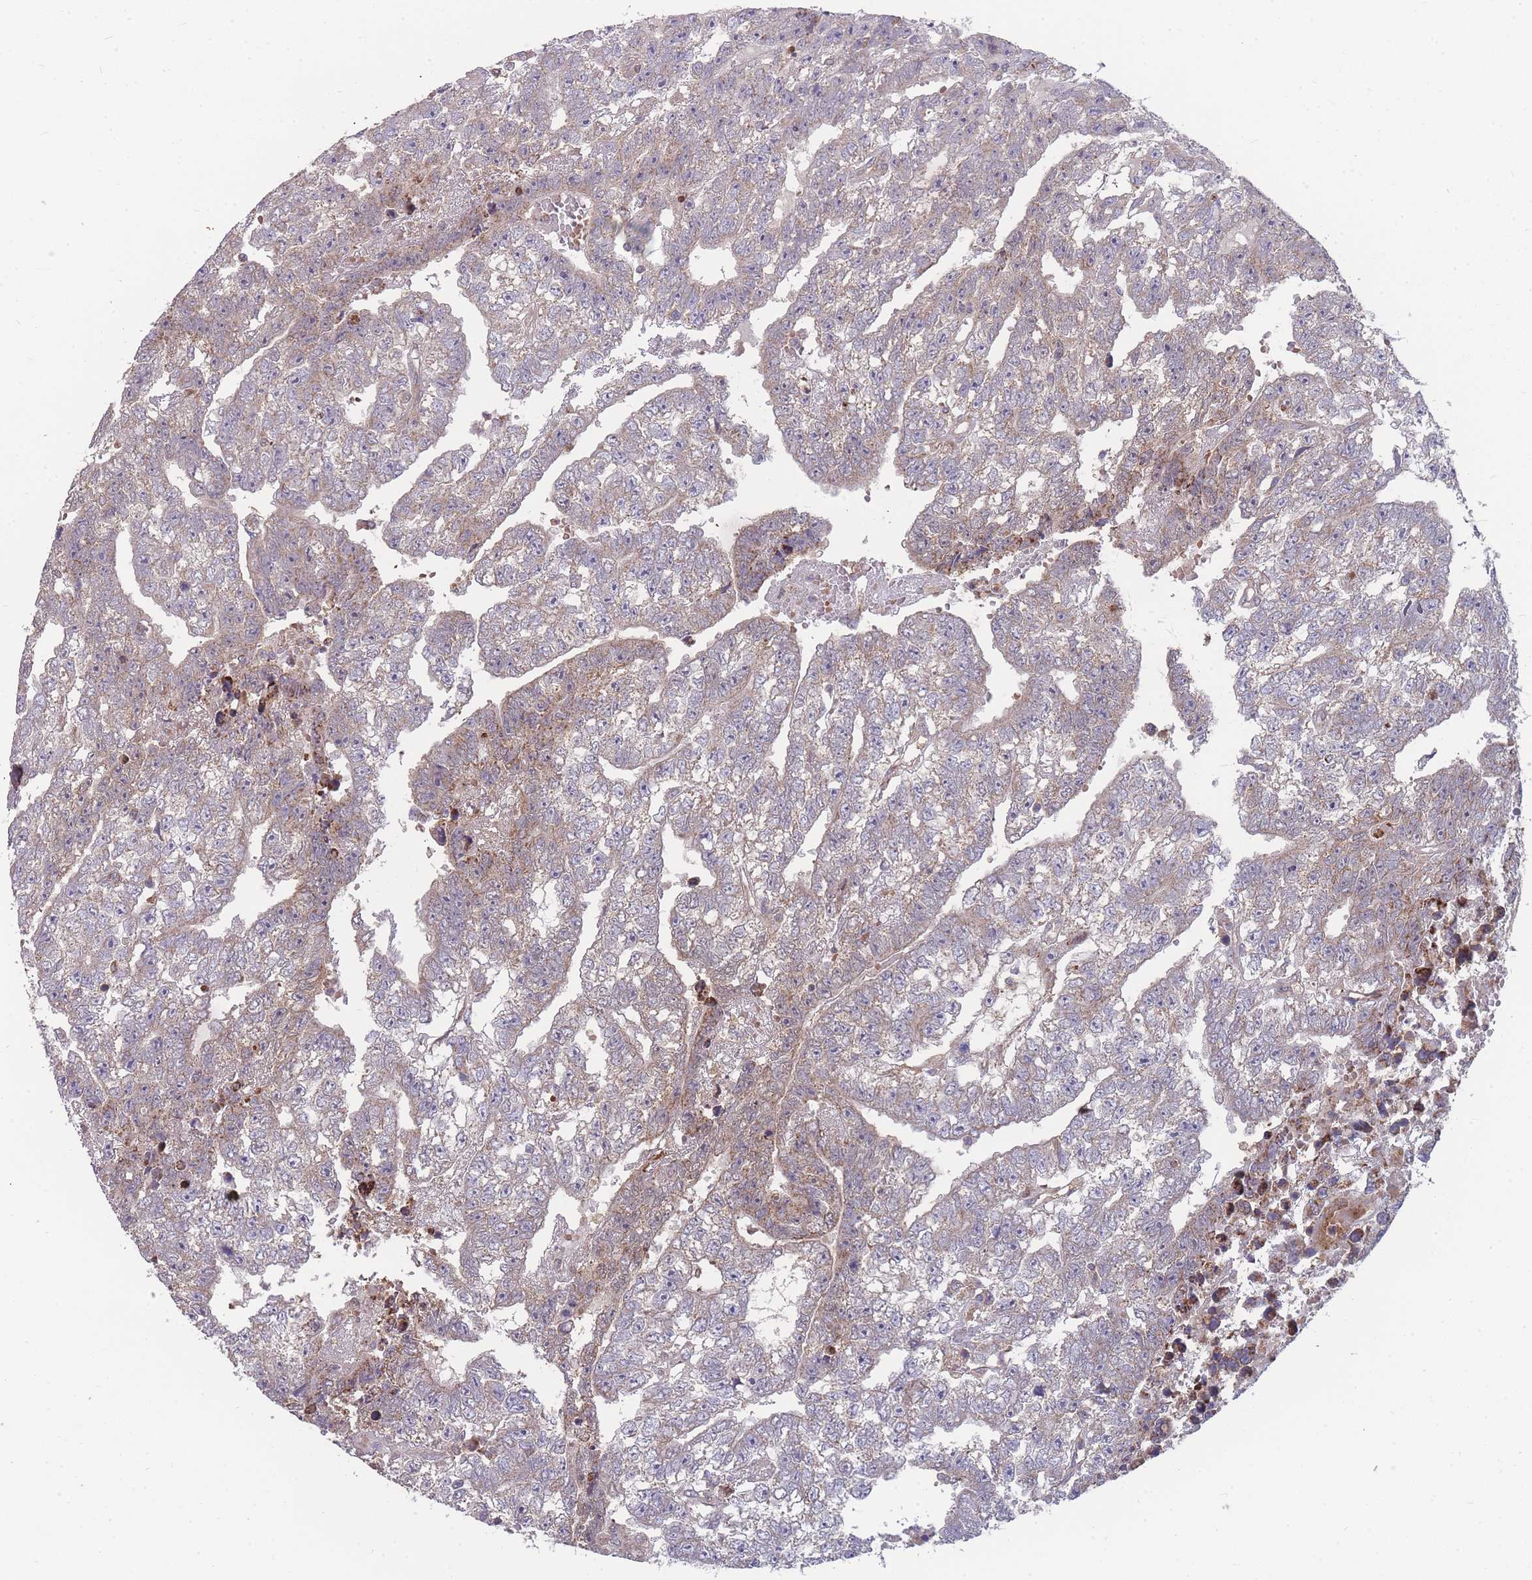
{"staining": {"intensity": "weak", "quantity": "25%-75%", "location": "cytoplasmic/membranous"}, "tissue": "testis cancer", "cell_type": "Tumor cells", "image_type": "cancer", "snomed": [{"axis": "morphology", "description": "Carcinoma, Embryonal, NOS"}, {"axis": "topography", "description": "Testis"}], "caption": "Immunohistochemistry image of testis embryonal carcinoma stained for a protein (brown), which shows low levels of weak cytoplasmic/membranous positivity in approximately 25%-75% of tumor cells.", "gene": "SLC35B4", "patient": {"sex": "male", "age": 25}}